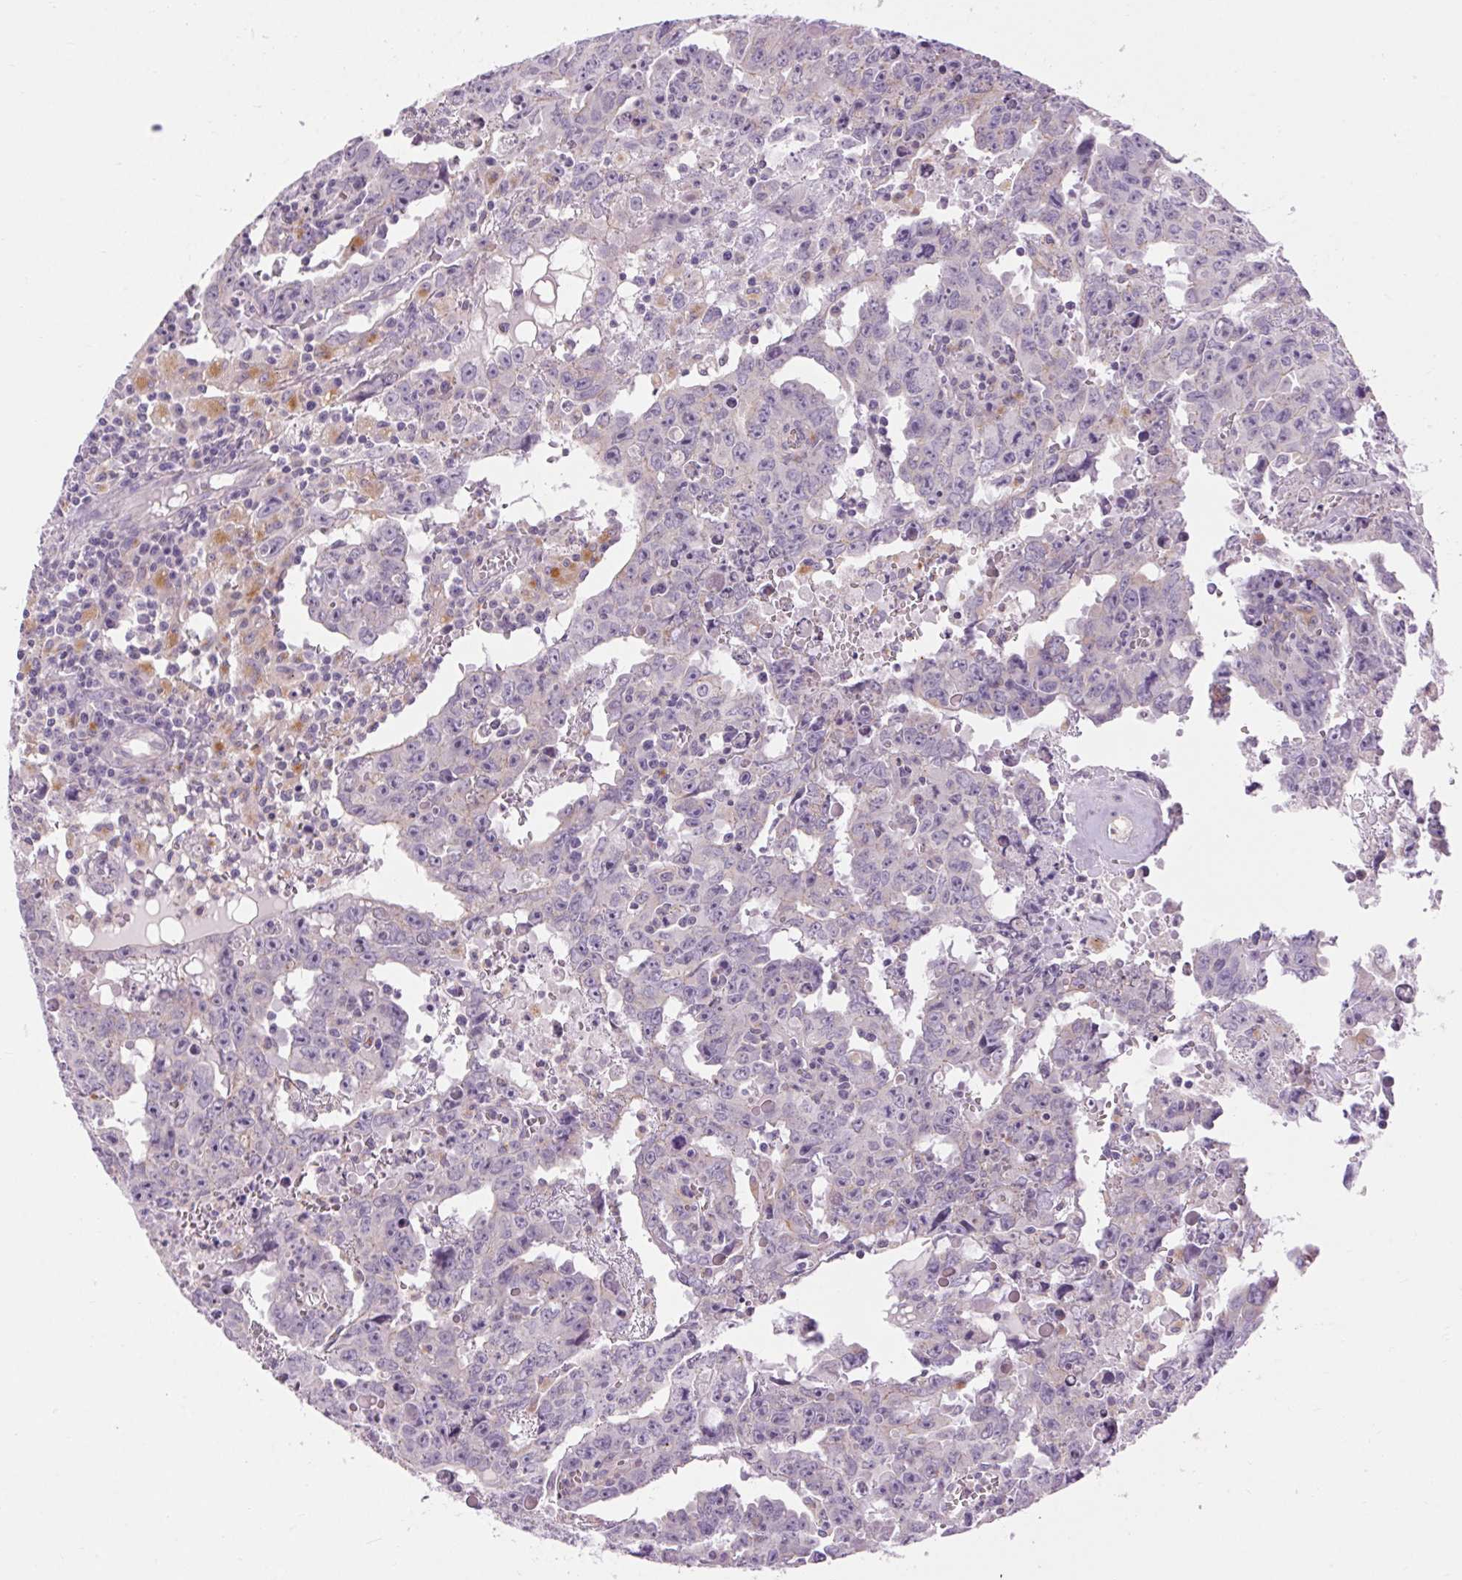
{"staining": {"intensity": "moderate", "quantity": "<25%", "location": "cytoplasmic/membranous"}, "tissue": "testis cancer", "cell_type": "Tumor cells", "image_type": "cancer", "snomed": [{"axis": "morphology", "description": "Carcinoma, Embryonal, NOS"}, {"axis": "topography", "description": "Testis"}], "caption": "Immunohistochemical staining of testis embryonal carcinoma exhibits low levels of moderate cytoplasmic/membranous protein expression in approximately <25% of tumor cells.", "gene": "TM6SF1", "patient": {"sex": "male", "age": 22}}